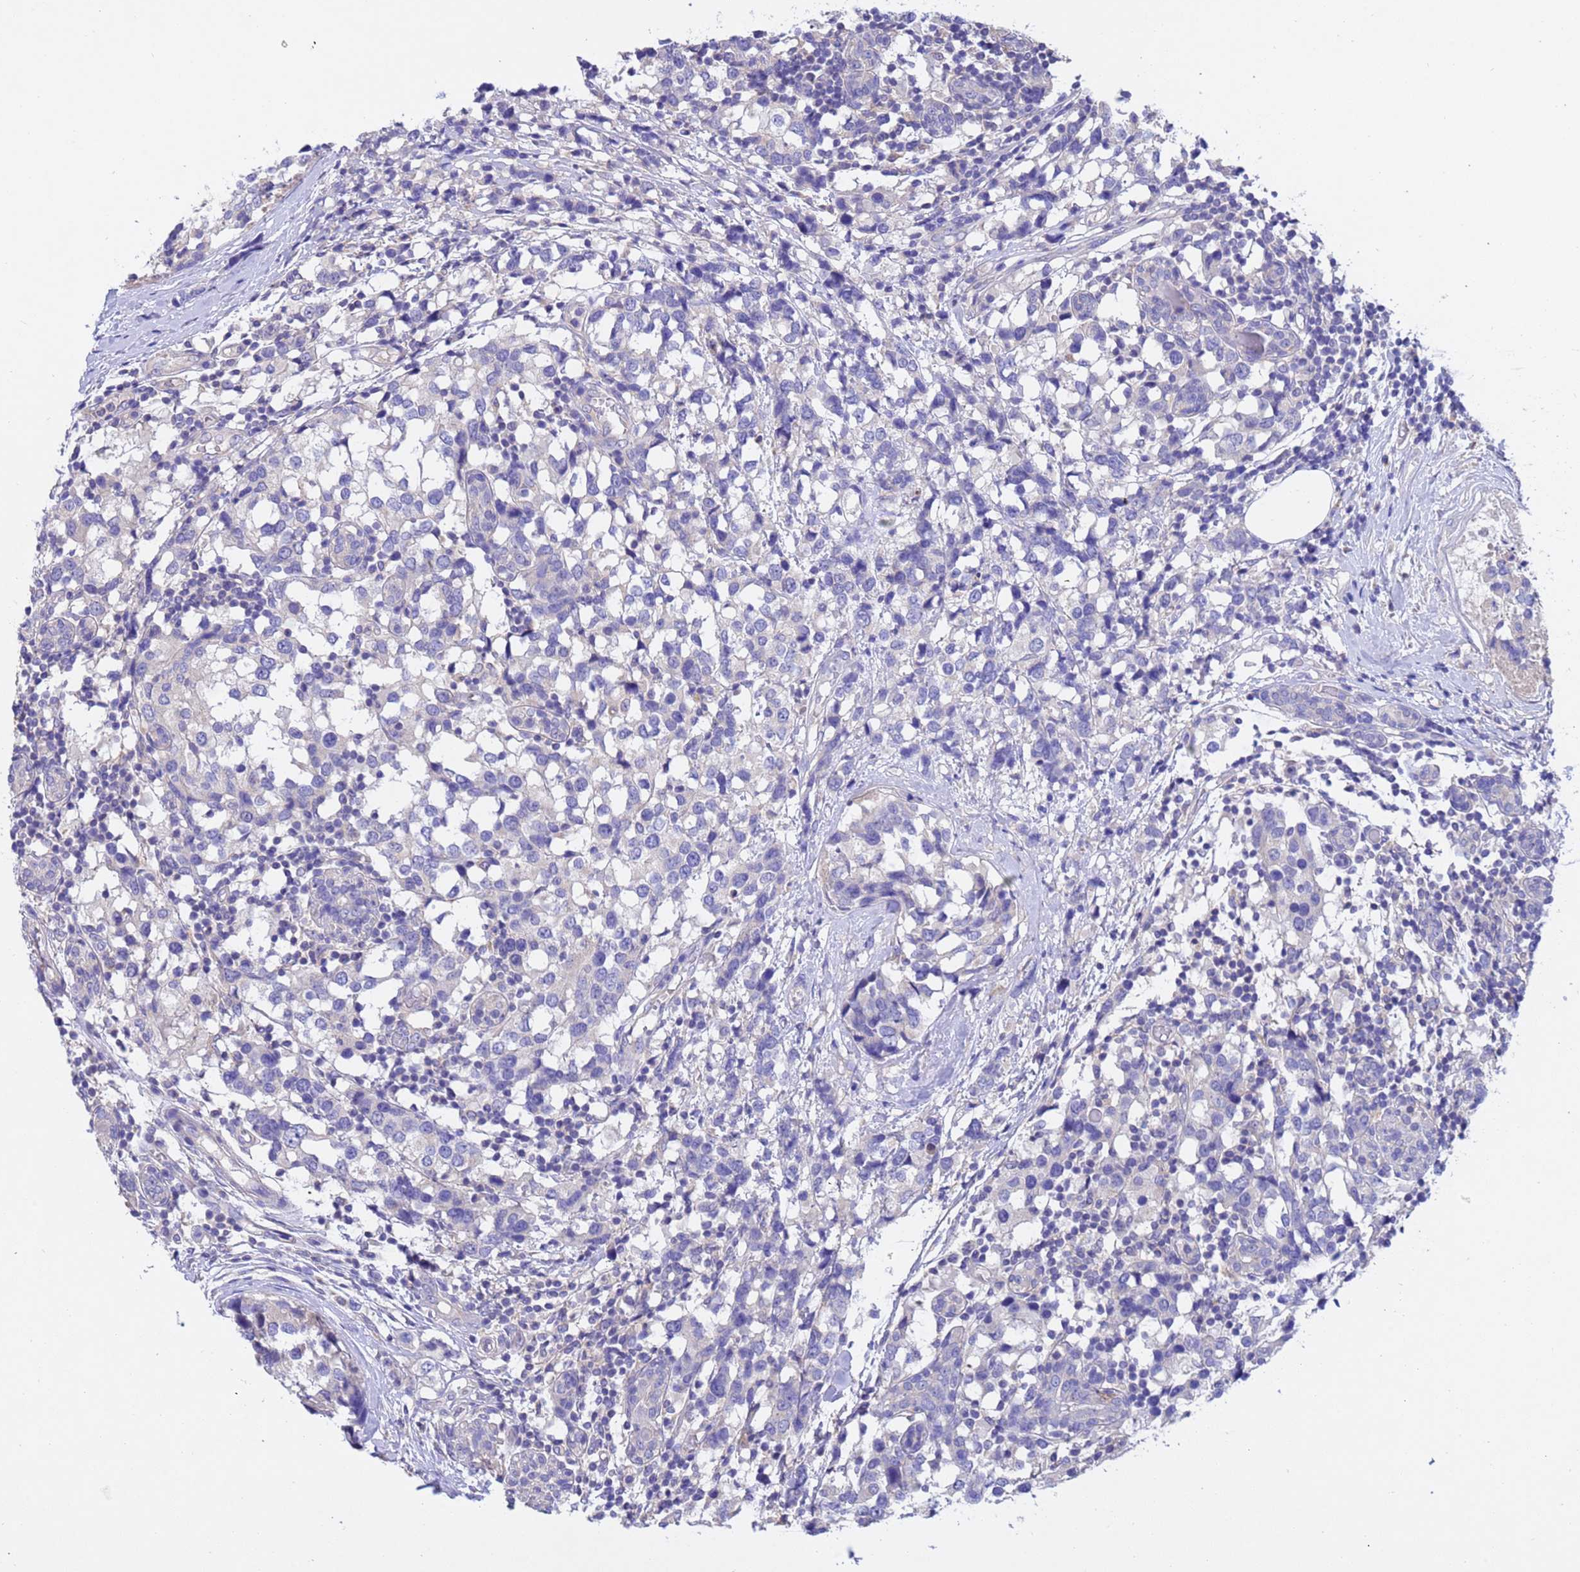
{"staining": {"intensity": "negative", "quantity": "none", "location": "none"}, "tissue": "breast cancer", "cell_type": "Tumor cells", "image_type": "cancer", "snomed": [{"axis": "morphology", "description": "Lobular carcinoma"}, {"axis": "topography", "description": "Breast"}], "caption": "Protein analysis of breast cancer reveals no significant staining in tumor cells.", "gene": "SRL", "patient": {"sex": "female", "age": 59}}